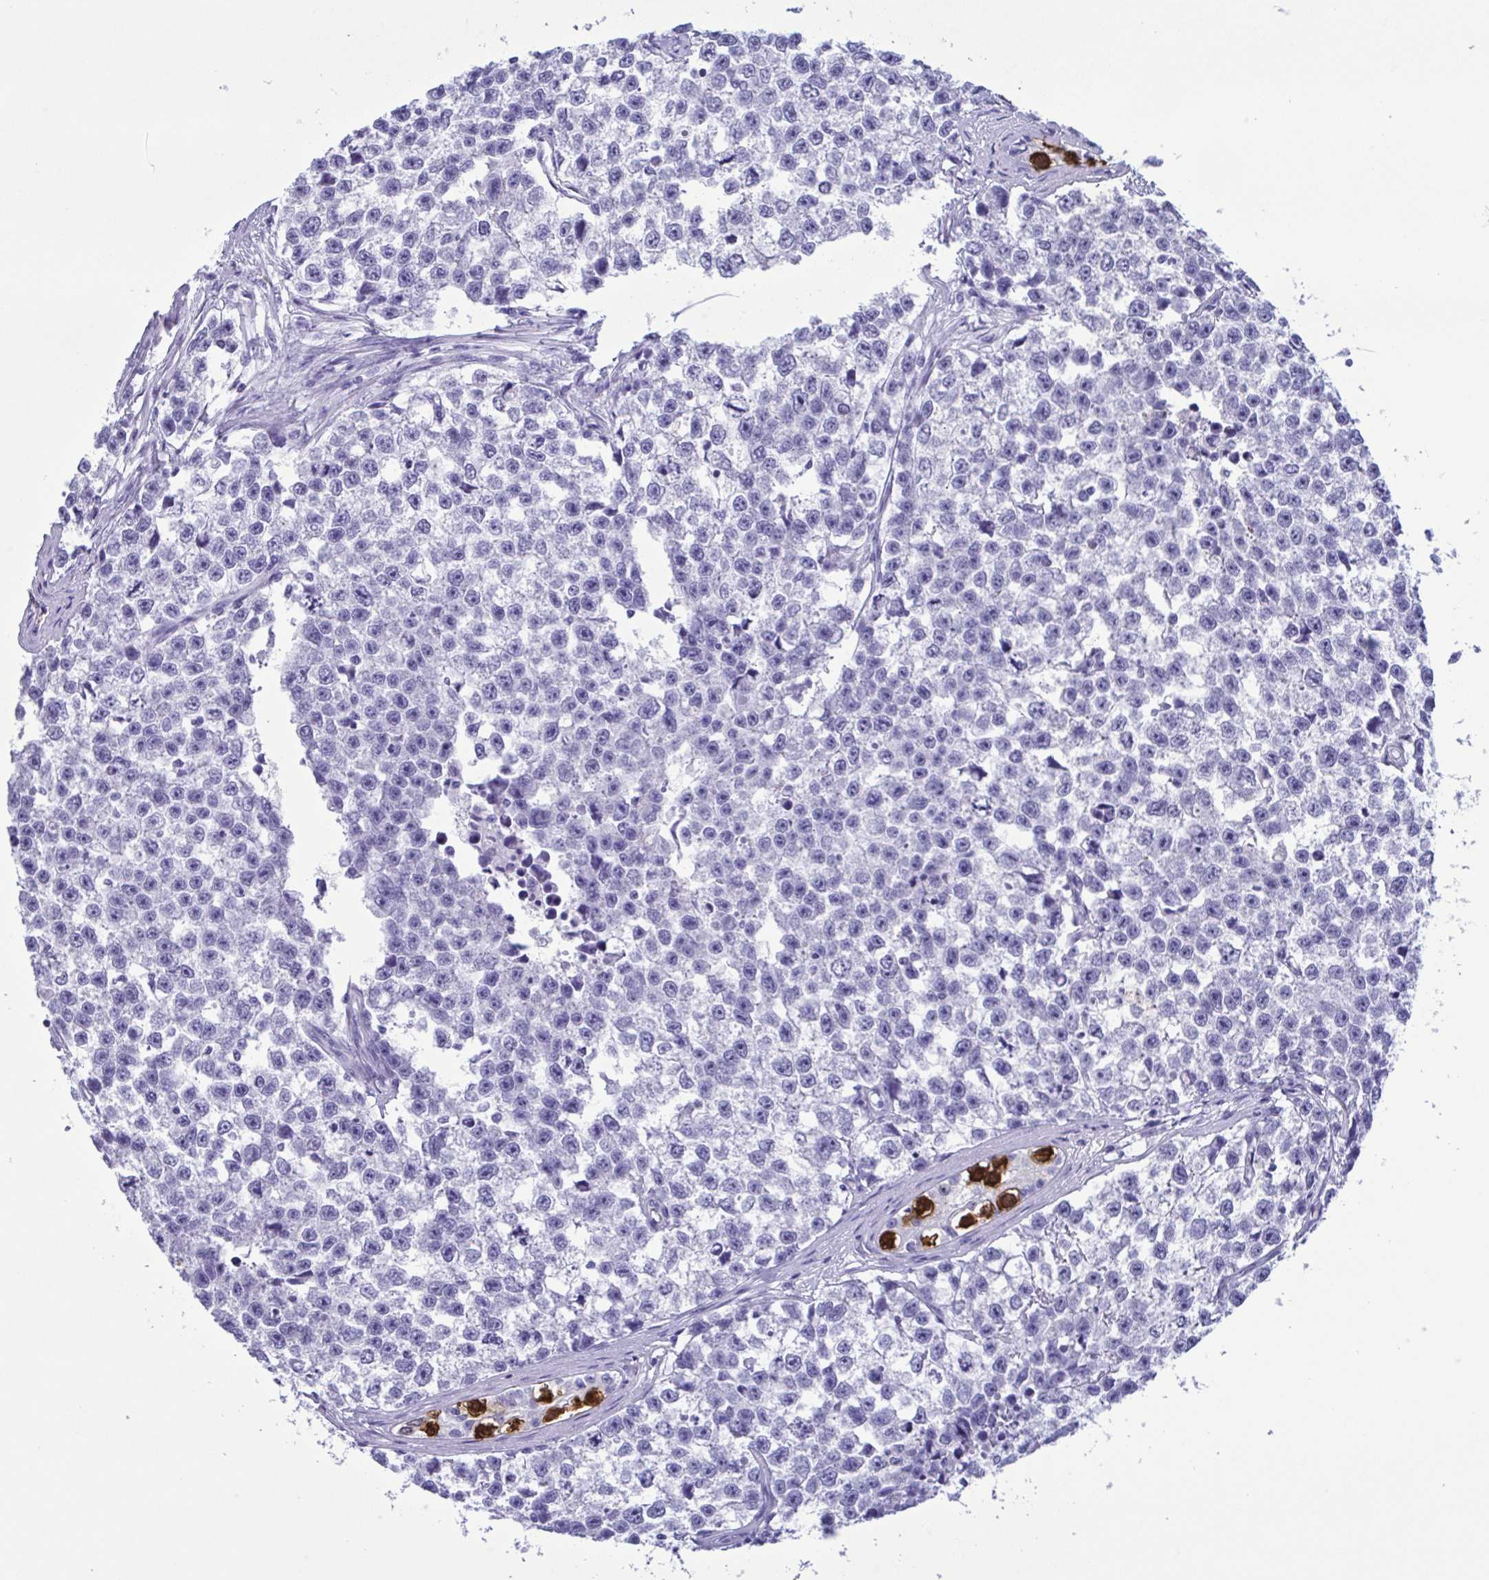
{"staining": {"intensity": "negative", "quantity": "none", "location": "none"}, "tissue": "testis cancer", "cell_type": "Tumor cells", "image_type": "cancer", "snomed": [{"axis": "morphology", "description": "Seminoma, NOS"}, {"axis": "topography", "description": "Testis"}], "caption": "The immunohistochemistry photomicrograph has no significant expression in tumor cells of testis seminoma tissue. (IHC, brightfield microscopy, high magnification).", "gene": "TSPY2", "patient": {"sex": "male", "age": 26}}